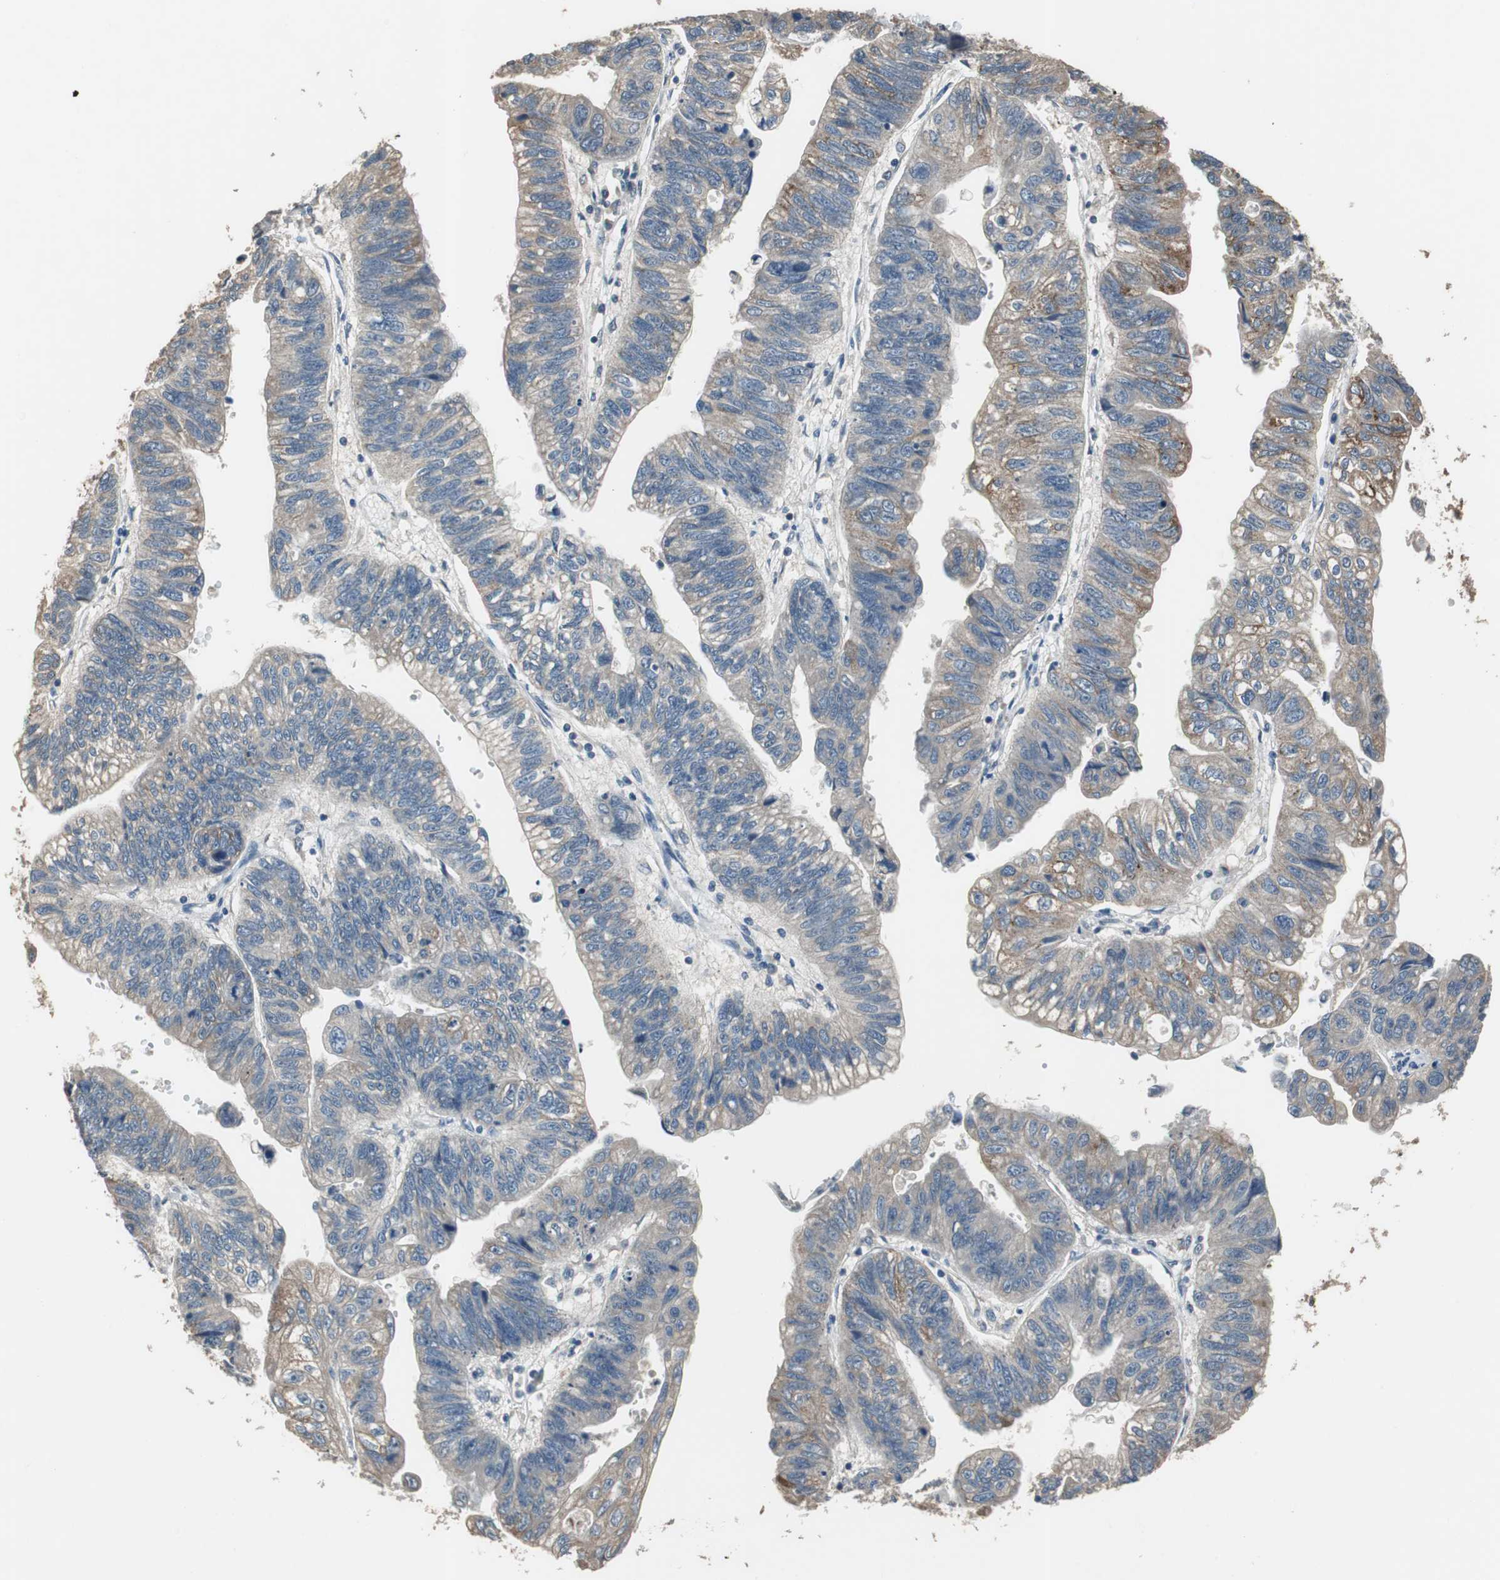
{"staining": {"intensity": "weak", "quantity": "25%-75%", "location": "cytoplasmic/membranous"}, "tissue": "stomach cancer", "cell_type": "Tumor cells", "image_type": "cancer", "snomed": [{"axis": "morphology", "description": "Adenocarcinoma, NOS"}, {"axis": "topography", "description": "Stomach"}], "caption": "A high-resolution micrograph shows immunohistochemistry (IHC) staining of stomach adenocarcinoma, which displays weak cytoplasmic/membranous expression in approximately 25%-75% of tumor cells.", "gene": "PI4KB", "patient": {"sex": "male", "age": 59}}